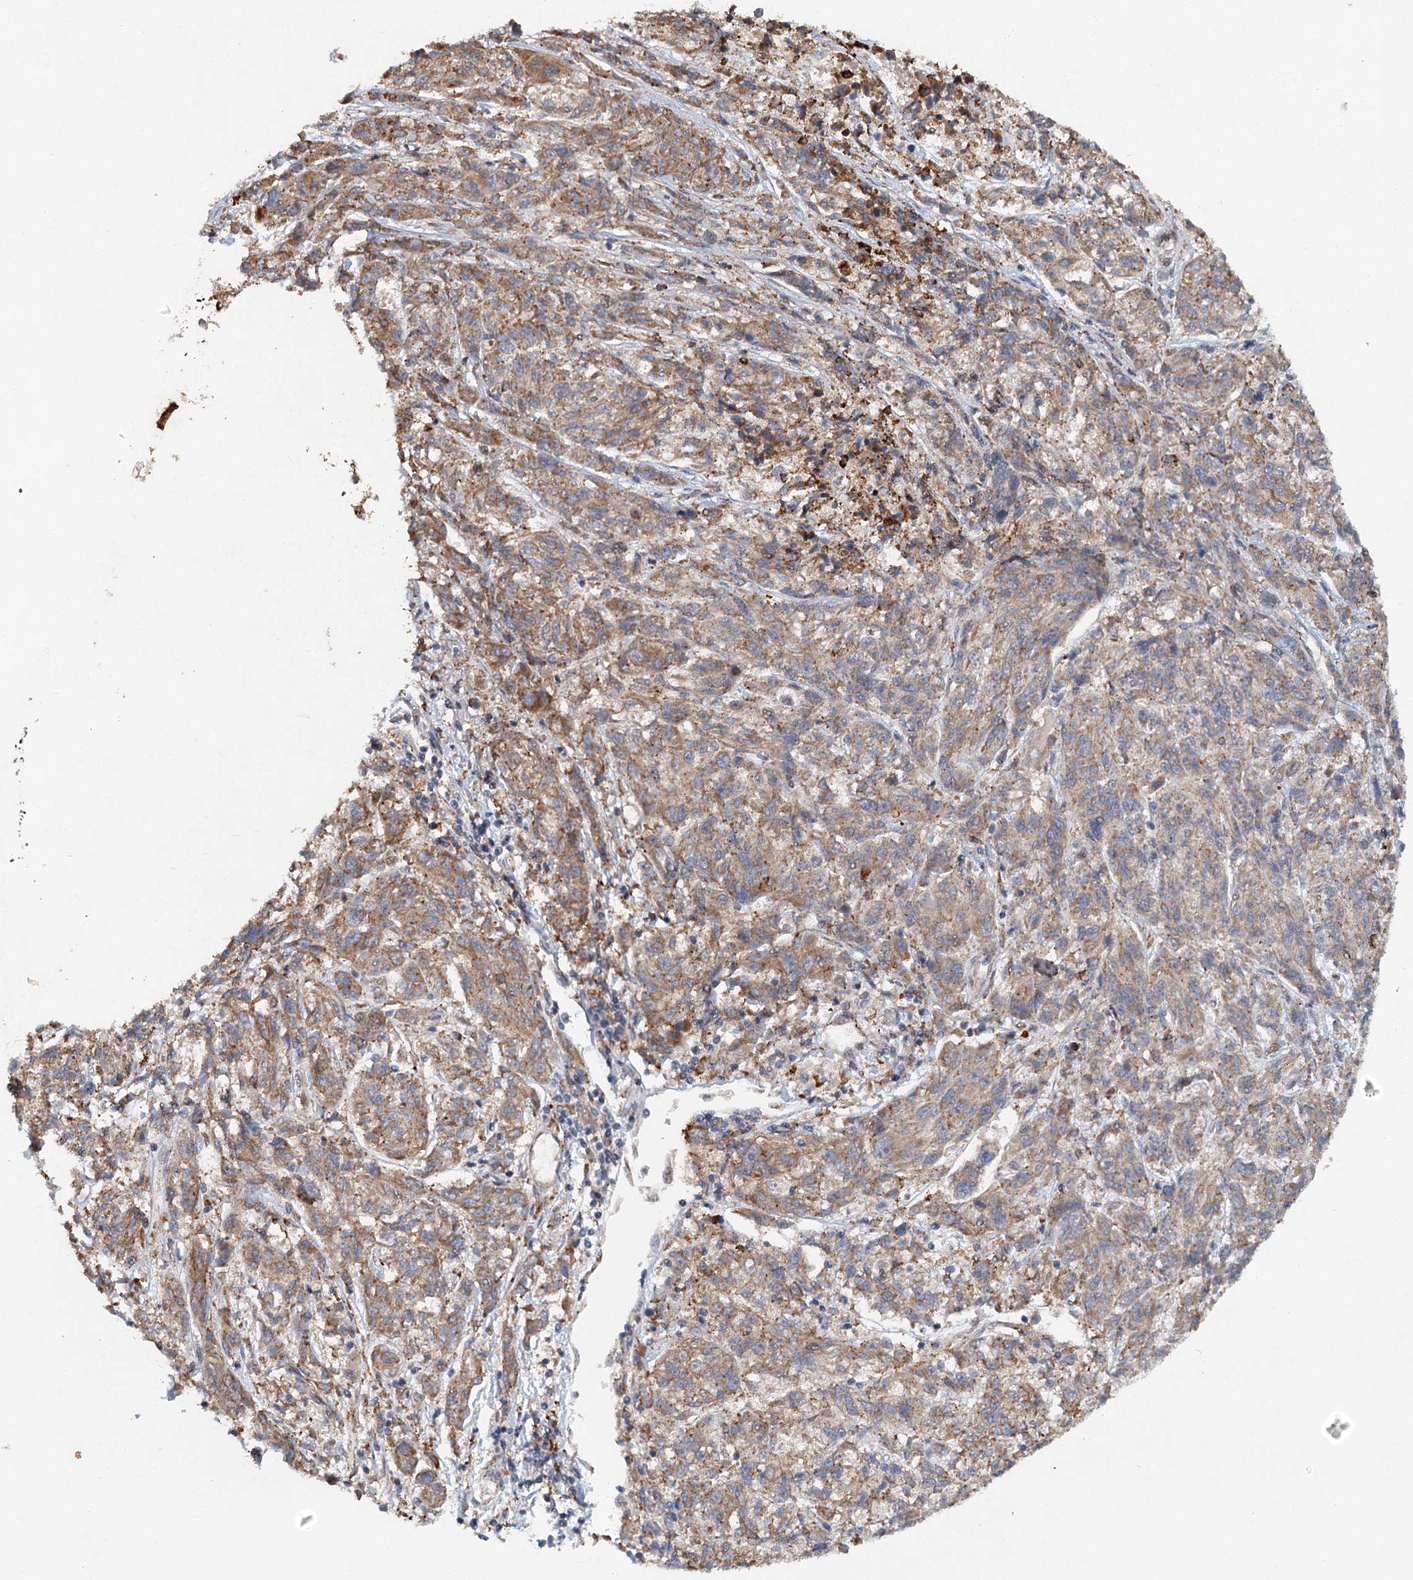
{"staining": {"intensity": "moderate", "quantity": ">75%", "location": "cytoplasmic/membranous"}, "tissue": "melanoma", "cell_type": "Tumor cells", "image_type": "cancer", "snomed": [{"axis": "morphology", "description": "Malignant melanoma, NOS"}, {"axis": "topography", "description": "Skin"}], "caption": "Immunohistochemistry staining of melanoma, which shows medium levels of moderate cytoplasmic/membranous positivity in about >75% of tumor cells indicating moderate cytoplasmic/membranous protein positivity. The staining was performed using DAB (3,3'-diaminobenzidine) (brown) for protein detection and nuclei were counterstained in hematoxylin (blue).", "gene": "SRPX2", "patient": {"sex": "male", "age": 53}}